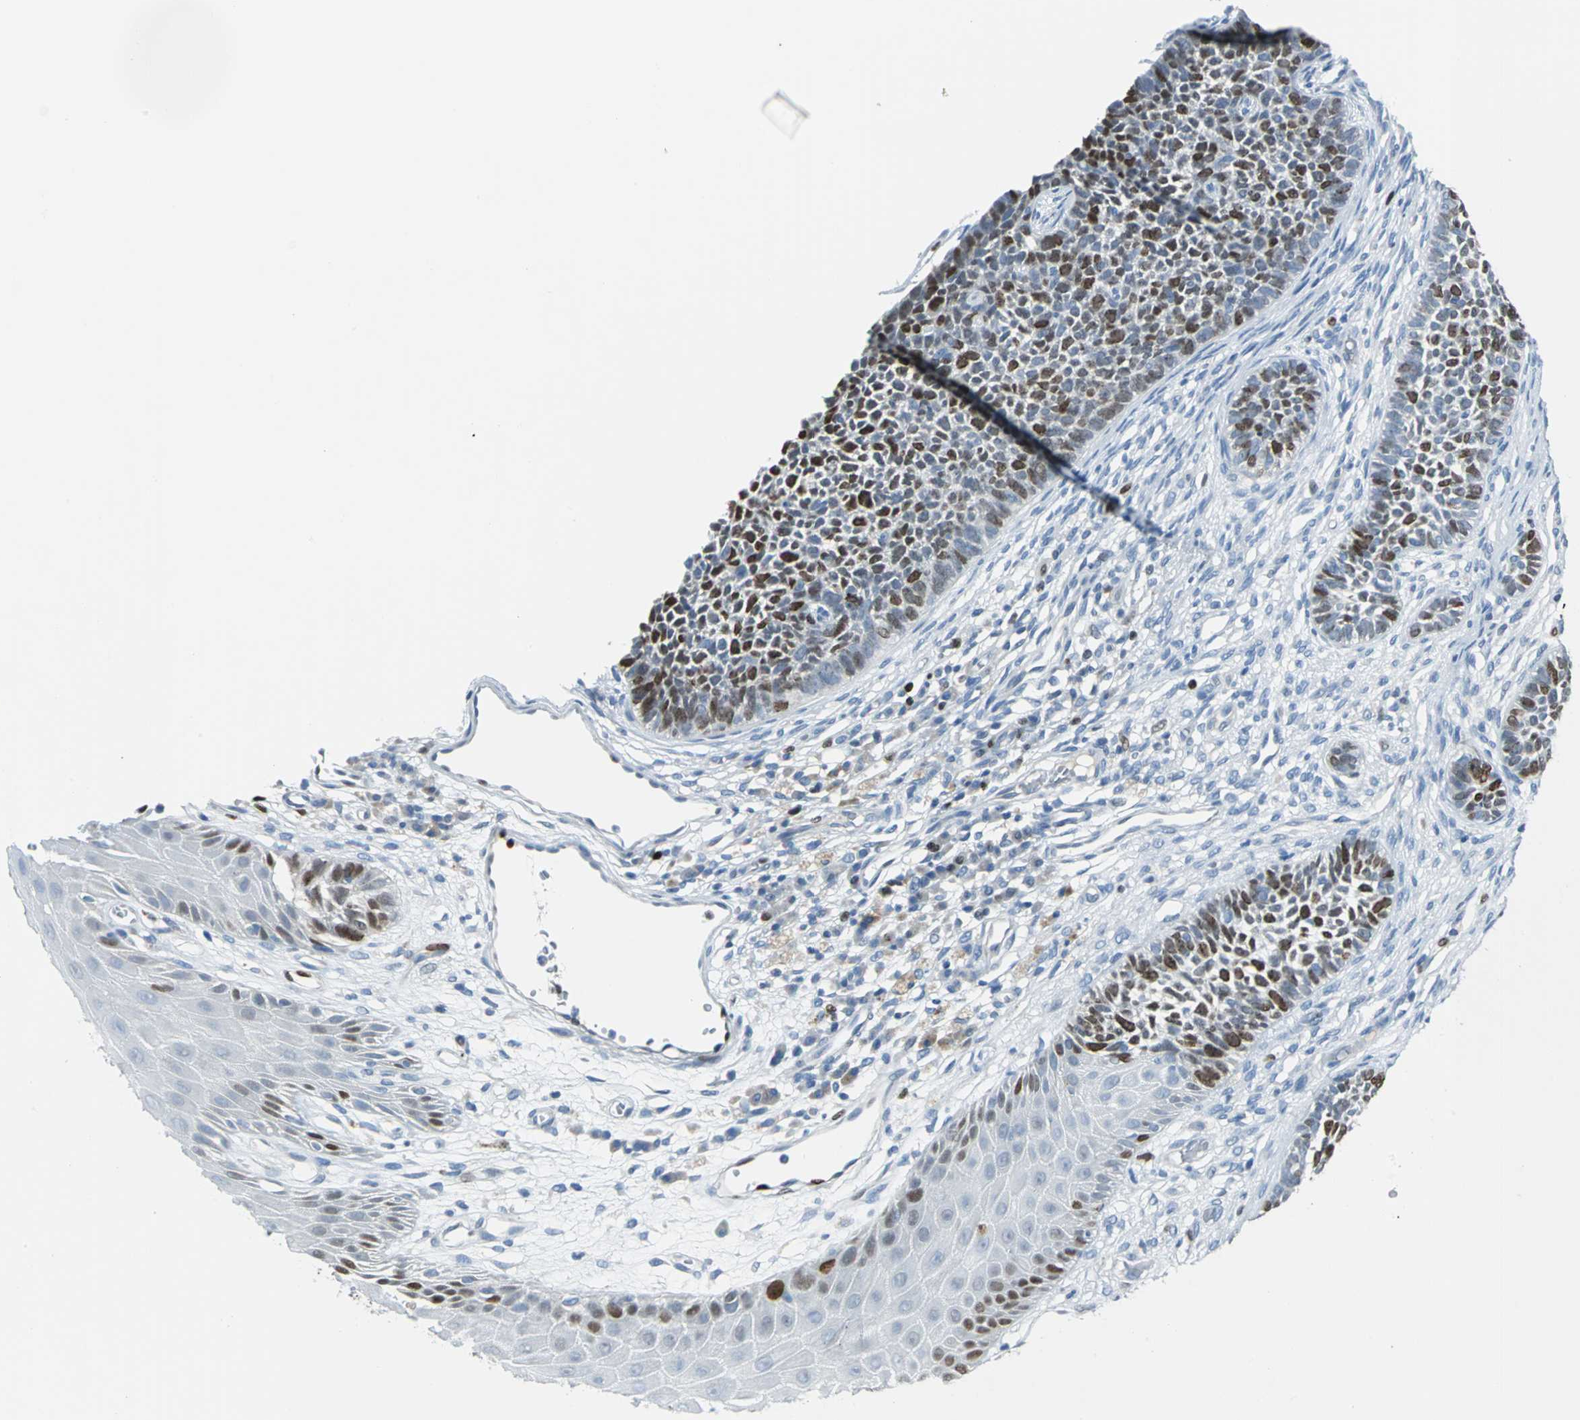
{"staining": {"intensity": "moderate", "quantity": ">75%", "location": "nuclear"}, "tissue": "skin cancer", "cell_type": "Tumor cells", "image_type": "cancer", "snomed": [{"axis": "morphology", "description": "Basal cell carcinoma"}, {"axis": "topography", "description": "Skin"}], "caption": "Immunohistochemical staining of human skin cancer (basal cell carcinoma) shows medium levels of moderate nuclear positivity in about >75% of tumor cells.", "gene": "MCM3", "patient": {"sex": "female", "age": 84}}